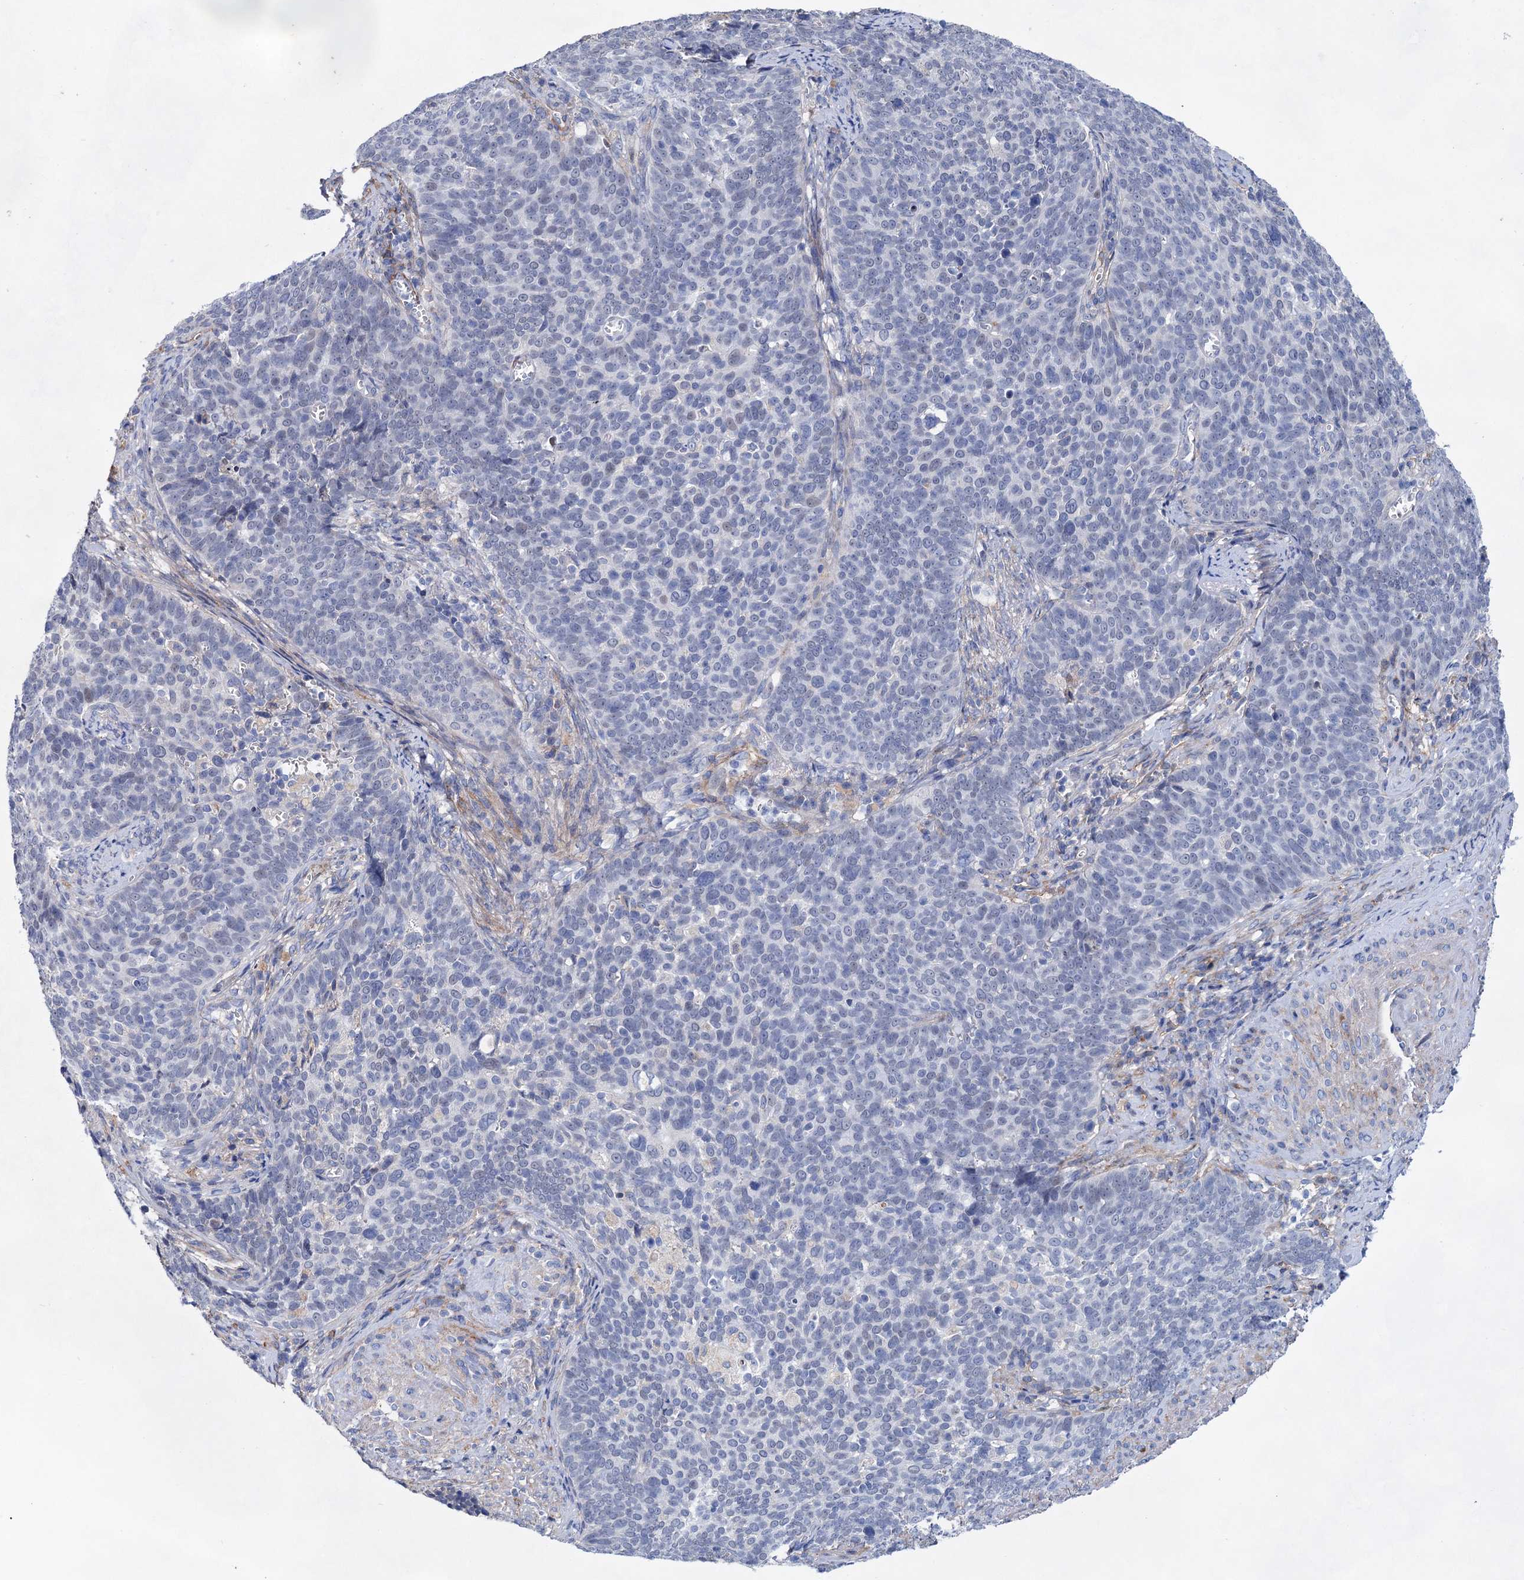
{"staining": {"intensity": "negative", "quantity": "none", "location": "none"}, "tissue": "cervical cancer", "cell_type": "Tumor cells", "image_type": "cancer", "snomed": [{"axis": "morphology", "description": "Squamous cell carcinoma, NOS"}, {"axis": "topography", "description": "Cervix"}], "caption": "Micrograph shows no significant protein positivity in tumor cells of cervical cancer.", "gene": "GPR155", "patient": {"sex": "female", "age": 39}}